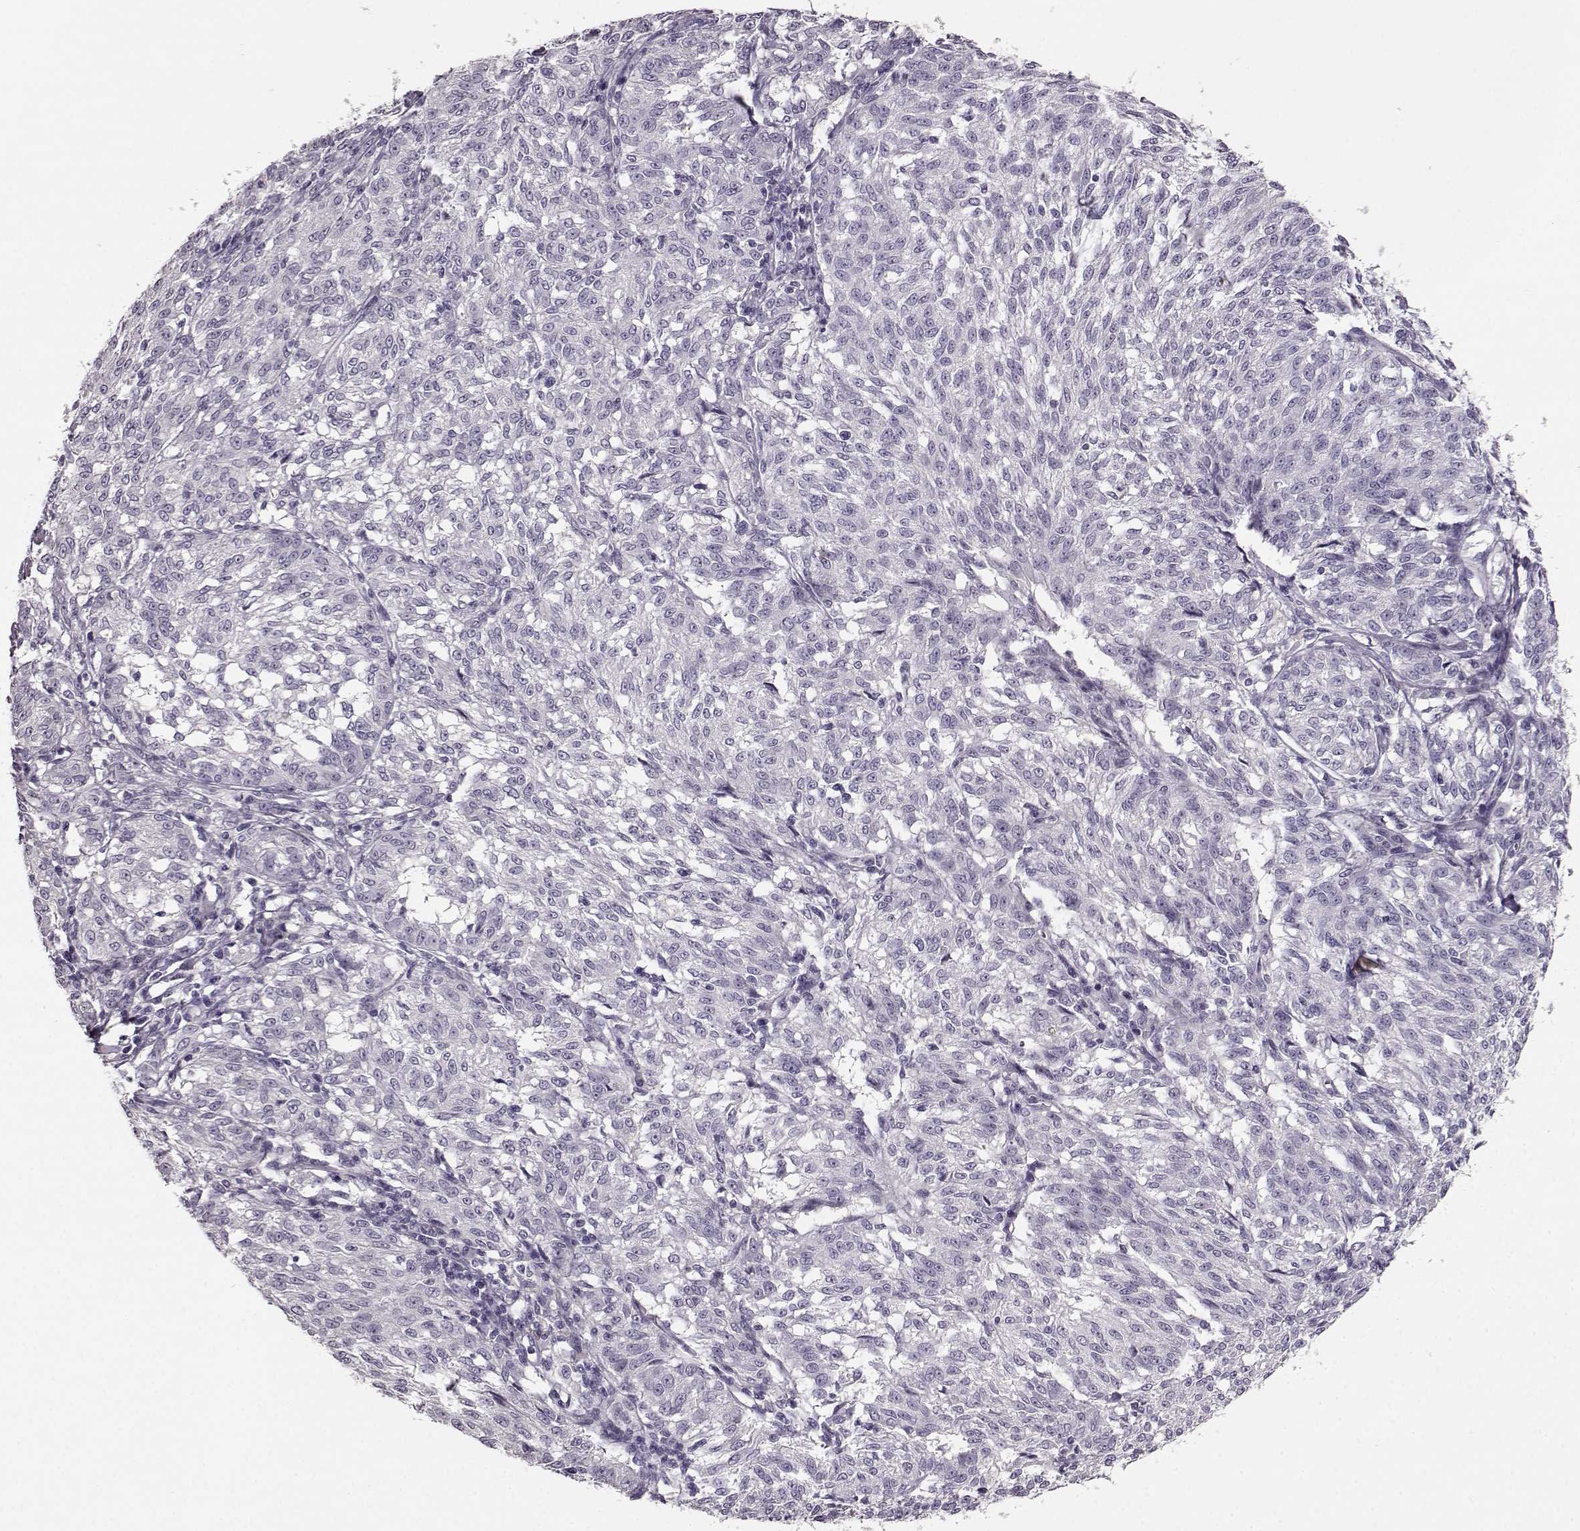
{"staining": {"intensity": "negative", "quantity": "none", "location": "none"}, "tissue": "melanoma", "cell_type": "Tumor cells", "image_type": "cancer", "snomed": [{"axis": "morphology", "description": "Malignant melanoma, NOS"}, {"axis": "topography", "description": "Skin"}], "caption": "Melanoma stained for a protein using IHC reveals no staining tumor cells.", "gene": "KIAA0319", "patient": {"sex": "female", "age": 72}}